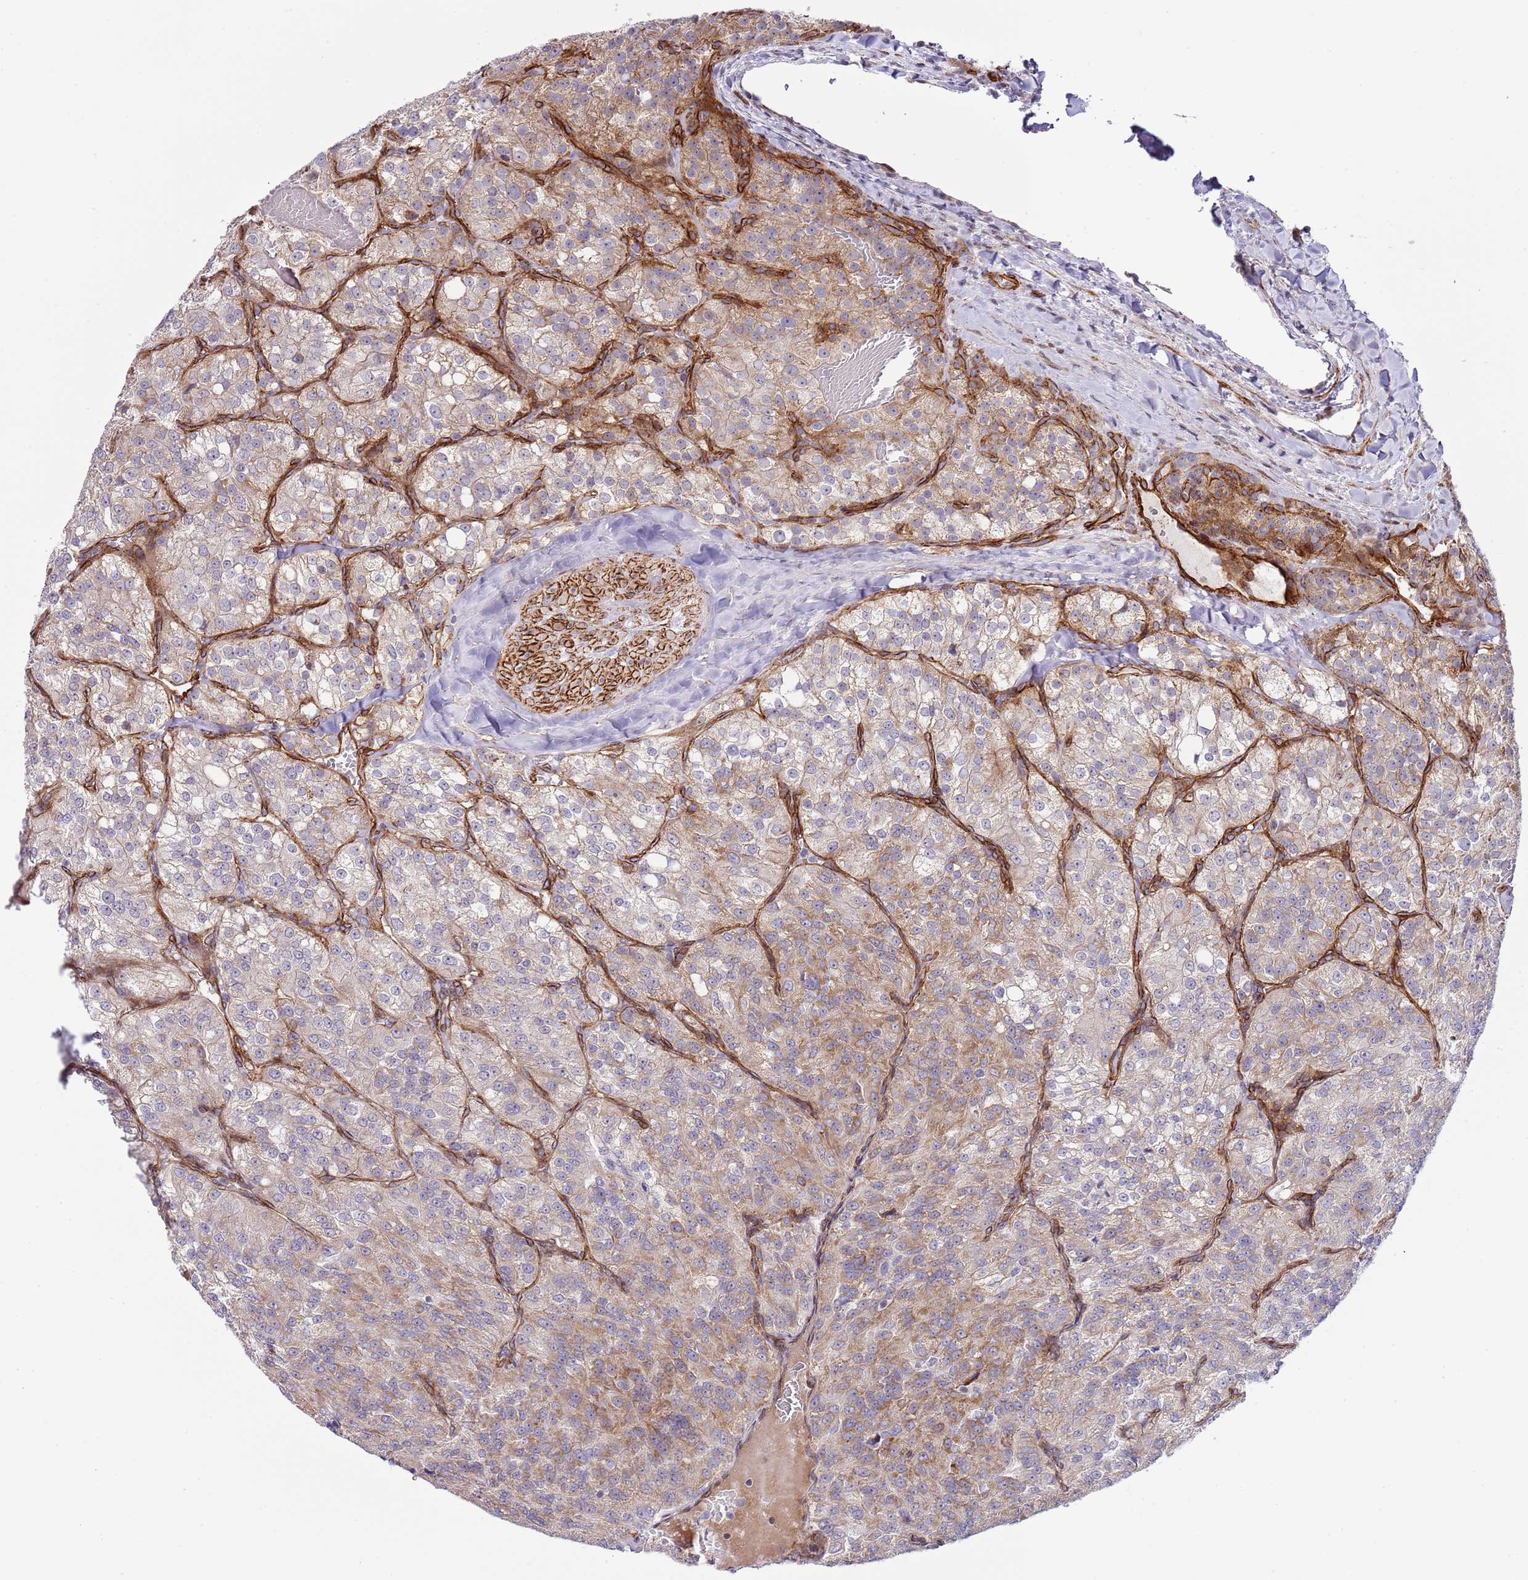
{"staining": {"intensity": "moderate", "quantity": "<25%", "location": "cytoplasmic/membranous"}, "tissue": "renal cancer", "cell_type": "Tumor cells", "image_type": "cancer", "snomed": [{"axis": "morphology", "description": "Adenocarcinoma, NOS"}, {"axis": "topography", "description": "Kidney"}], "caption": "Renal cancer (adenocarcinoma) tissue reveals moderate cytoplasmic/membranous staining in about <25% of tumor cells, visualized by immunohistochemistry.", "gene": "NEK3", "patient": {"sex": "female", "age": 63}}